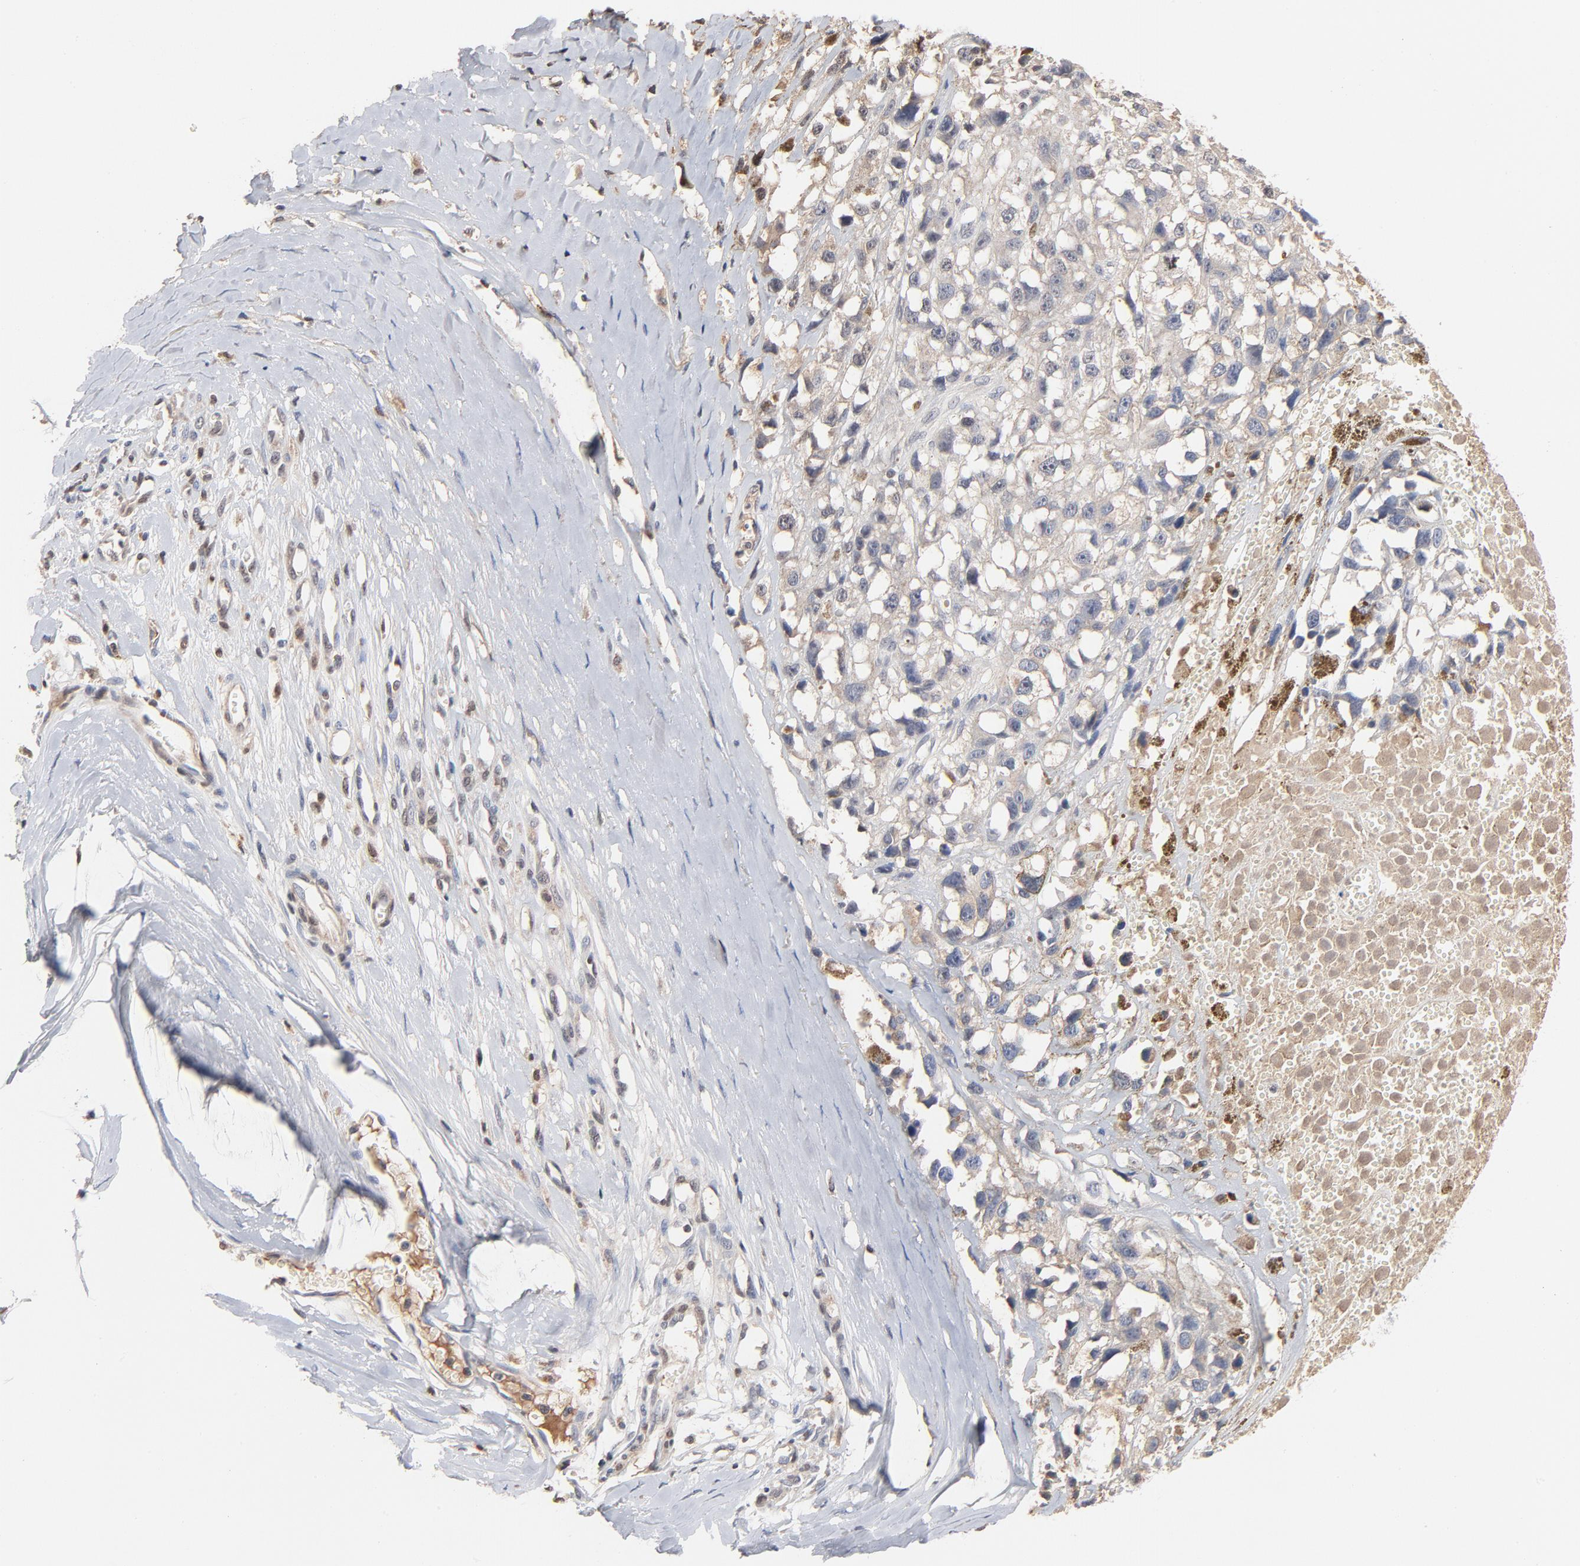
{"staining": {"intensity": "negative", "quantity": "none", "location": "none"}, "tissue": "melanoma", "cell_type": "Tumor cells", "image_type": "cancer", "snomed": [{"axis": "morphology", "description": "Malignant melanoma, Metastatic site"}, {"axis": "topography", "description": "Lymph node"}], "caption": "An immunohistochemistry (IHC) image of malignant melanoma (metastatic site) is shown. There is no staining in tumor cells of malignant melanoma (metastatic site). The staining is performed using DAB brown chromogen with nuclei counter-stained in using hematoxylin.", "gene": "SERPINA4", "patient": {"sex": "male", "age": 59}}